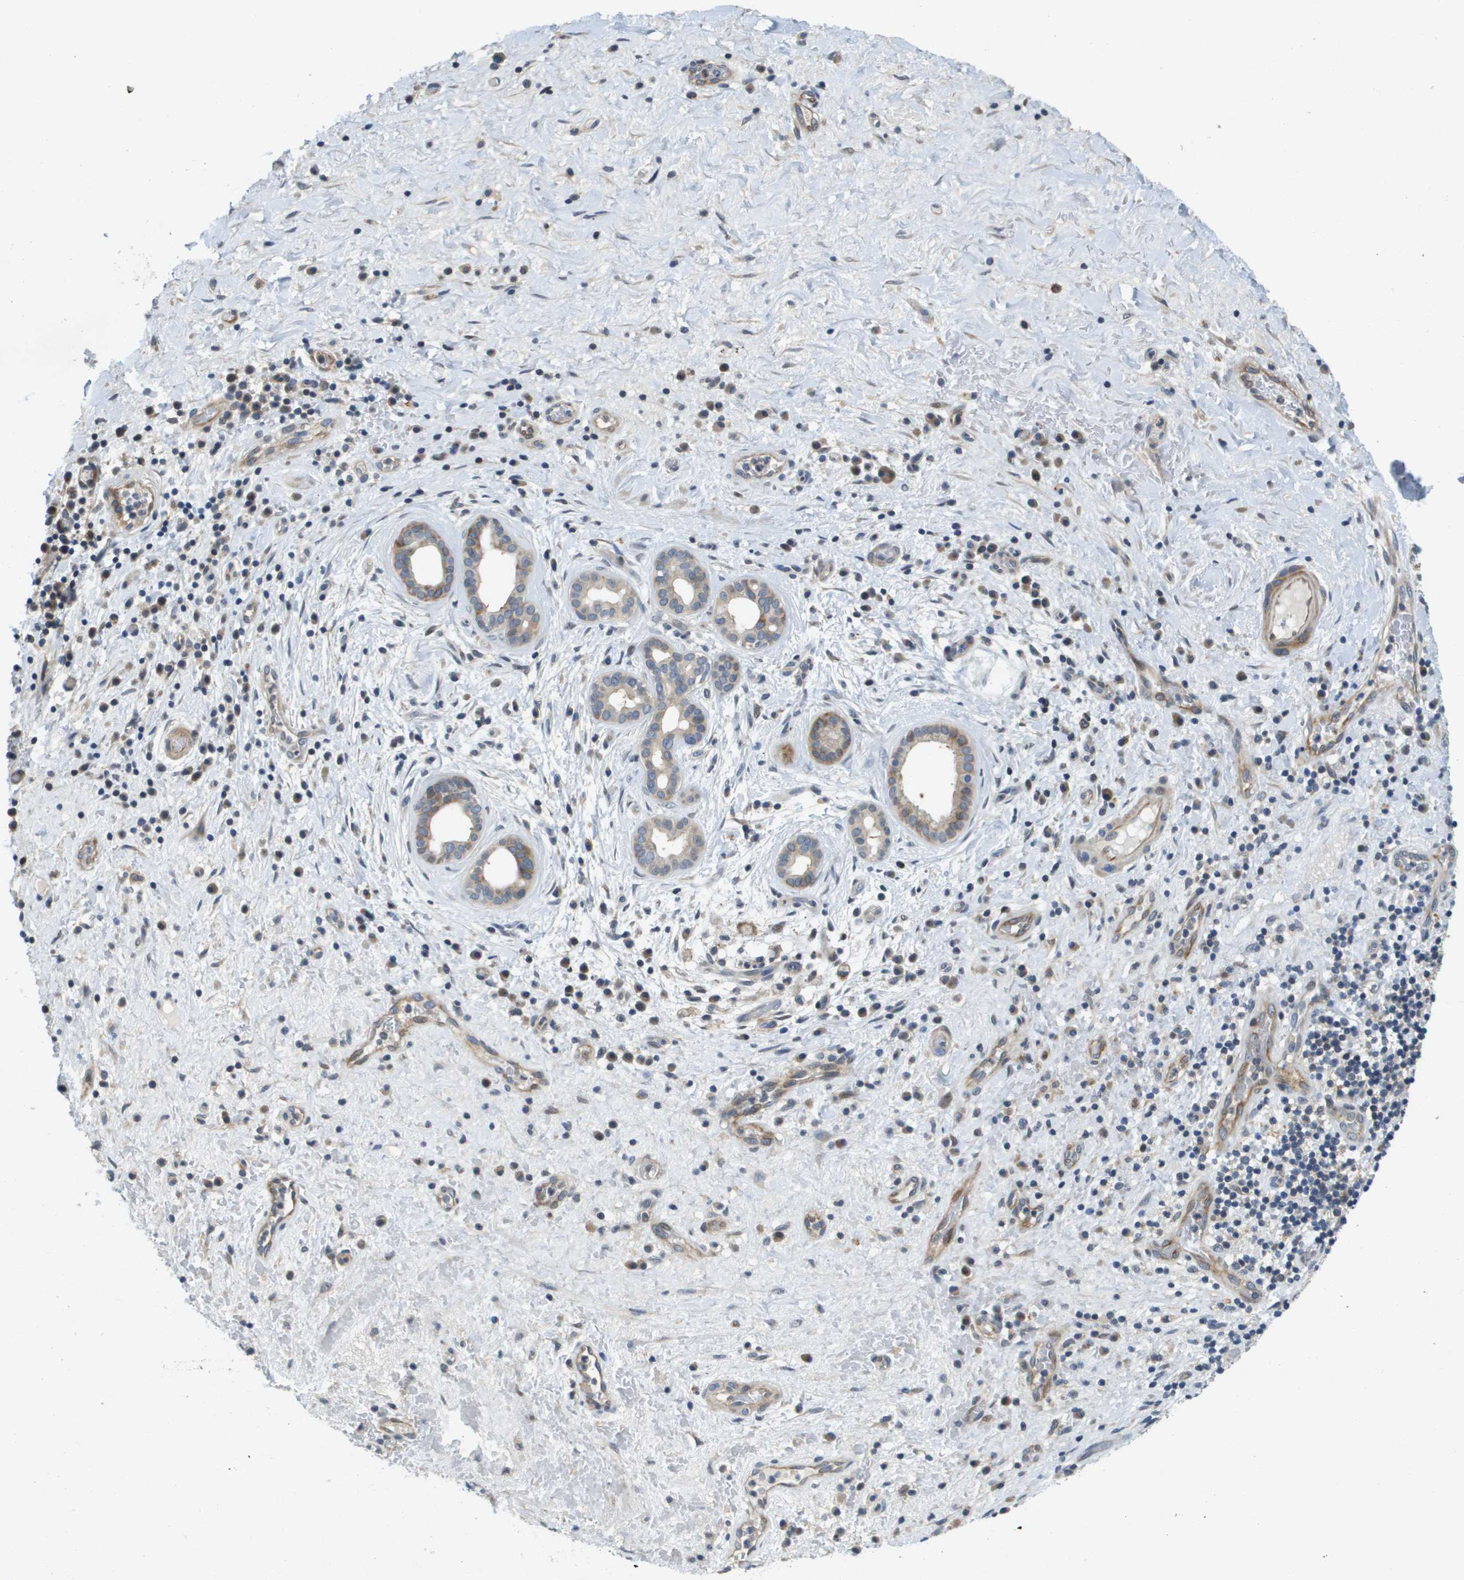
{"staining": {"intensity": "moderate", "quantity": "<25%", "location": "cytoplasmic/membranous"}, "tissue": "liver cancer", "cell_type": "Tumor cells", "image_type": "cancer", "snomed": [{"axis": "morphology", "description": "Cholangiocarcinoma"}, {"axis": "topography", "description": "Liver"}], "caption": "This is a histology image of IHC staining of liver cancer (cholangiocarcinoma), which shows moderate staining in the cytoplasmic/membranous of tumor cells.", "gene": "SCN4B", "patient": {"sex": "female", "age": 38}}